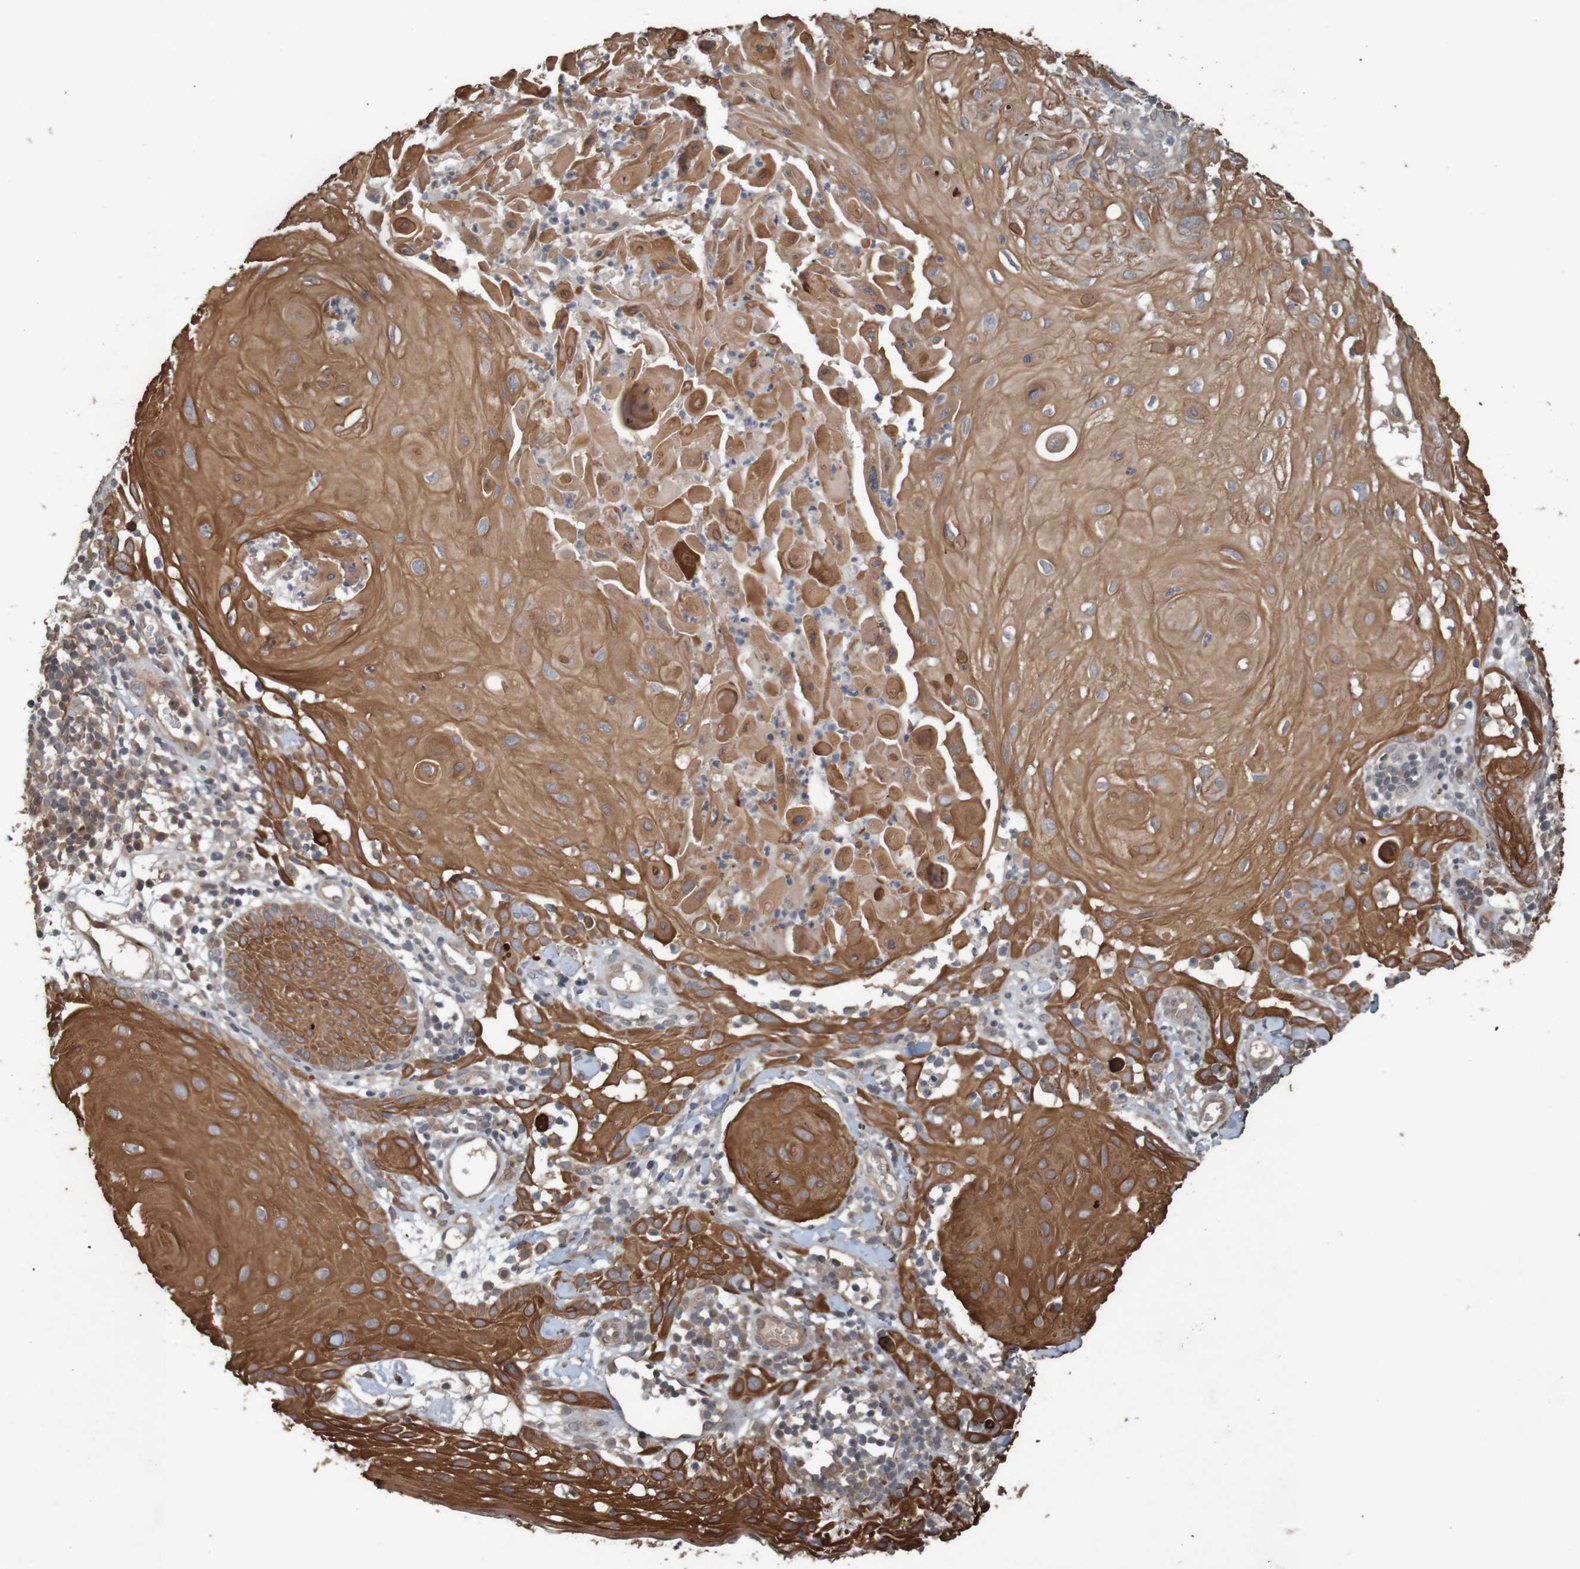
{"staining": {"intensity": "strong", "quantity": ">75%", "location": "cytoplasmic/membranous"}, "tissue": "skin cancer", "cell_type": "Tumor cells", "image_type": "cancer", "snomed": [{"axis": "morphology", "description": "Squamous cell carcinoma, NOS"}, {"axis": "topography", "description": "Skin"}], "caption": "Immunohistochemical staining of human skin cancer displays high levels of strong cytoplasmic/membranous positivity in approximately >75% of tumor cells.", "gene": "ARHGEF11", "patient": {"sex": "male", "age": 24}}